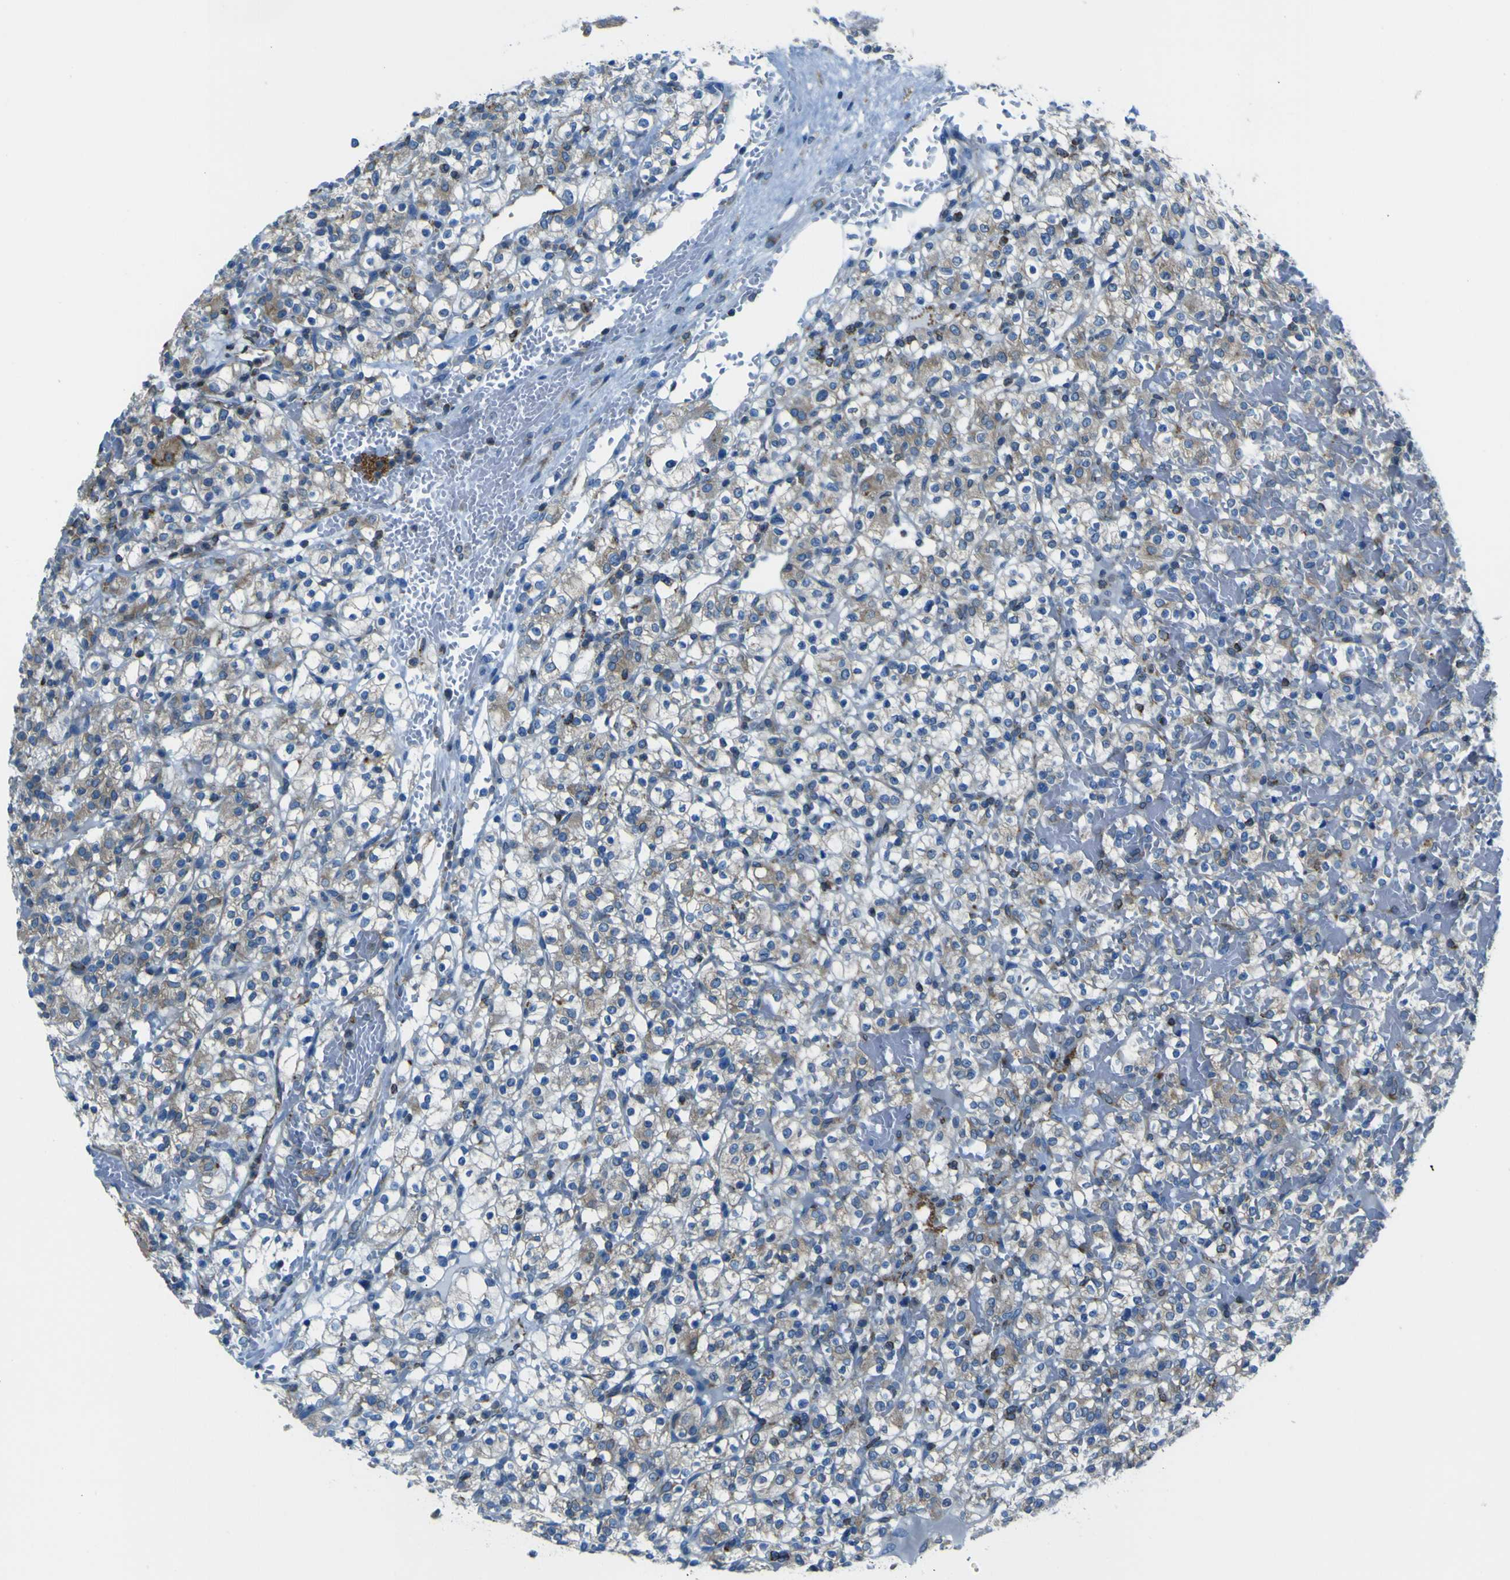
{"staining": {"intensity": "moderate", "quantity": "25%-75%", "location": "cytoplasmic/membranous"}, "tissue": "renal cancer", "cell_type": "Tumor cells", "image_type": "cancer", "snomed": [{"axis": "morphology", "description": "Normal tissue, NOS"}, {"axis": "morphology", "description": "Adenocarcinoma, NOS"}, {"axis": "topography", "description": "Kidney"}], "caption": "This is a micrograph of immunohistochemistry (IHC) staining of renal cancer, which shows moderate expression in the cytoplasmic/membranous of tumor cells.", "gene": "STIM1", "patient": {"sex": "female", "age": 72}}